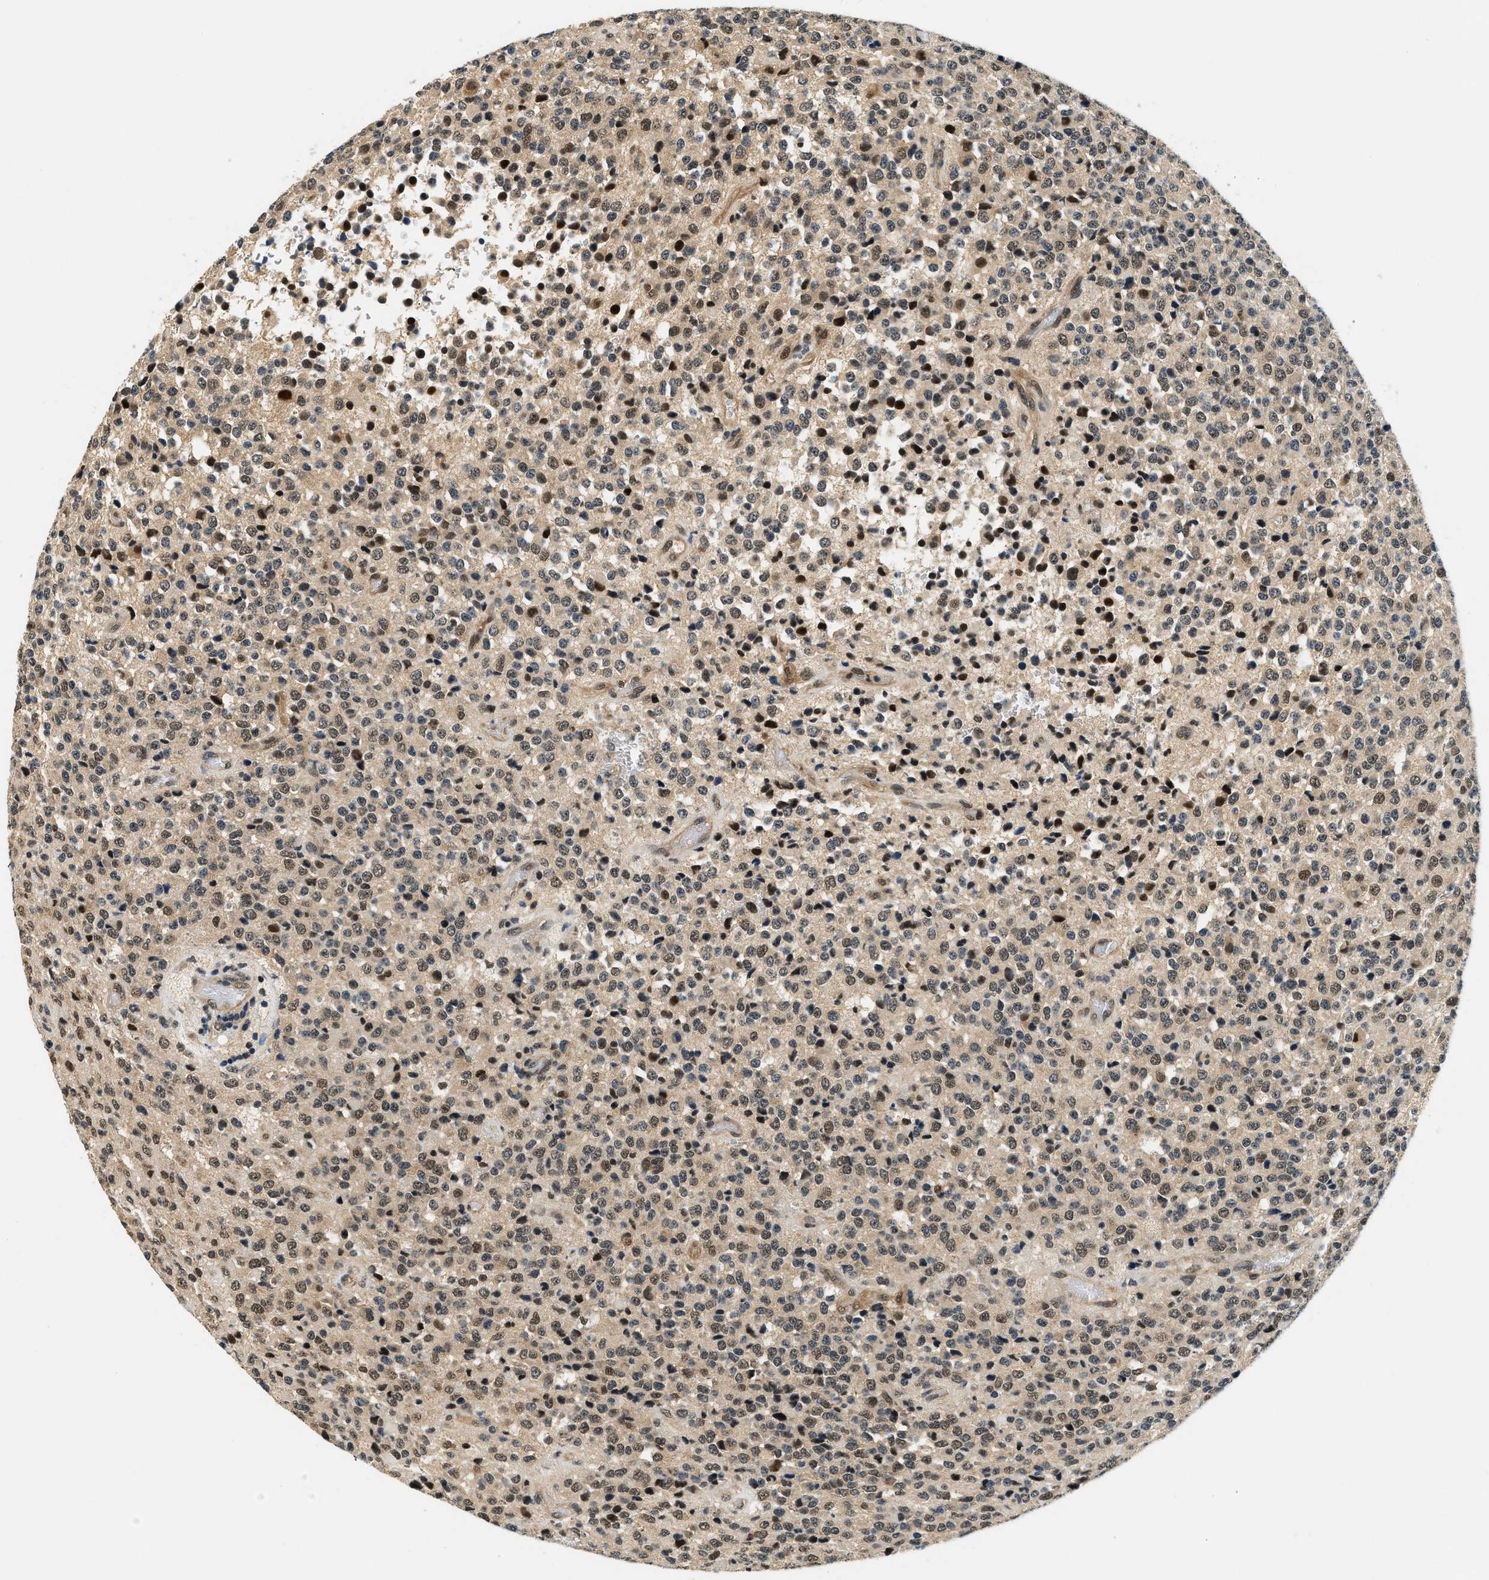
{"staining": {"intensity": "moderate", "quantity": ">75%", "location": "nuclear"}, "tissue": "glioma", "cell_type": "Tumor cells", "image_type": "cancer", "snomed": [{"axis": "morphology", "description": "Glioma, malignant, High grade"}, {"axis": "topography", "description": "pancreas cauda"}], "caption": "Immunohistochemistry (IHC) staining of malignant glioma (high-grade), which displays medium levels of moderate nuclear staining in about >75% of tumor cells indicating moderate nuclear protein positivity. The staining was performed using DAB (brown) for protein detection and nuclei were counterstained in hematoxylin (blue).", "gene": "PSMD3", "patient": {"sex": "male", "age": 60}}